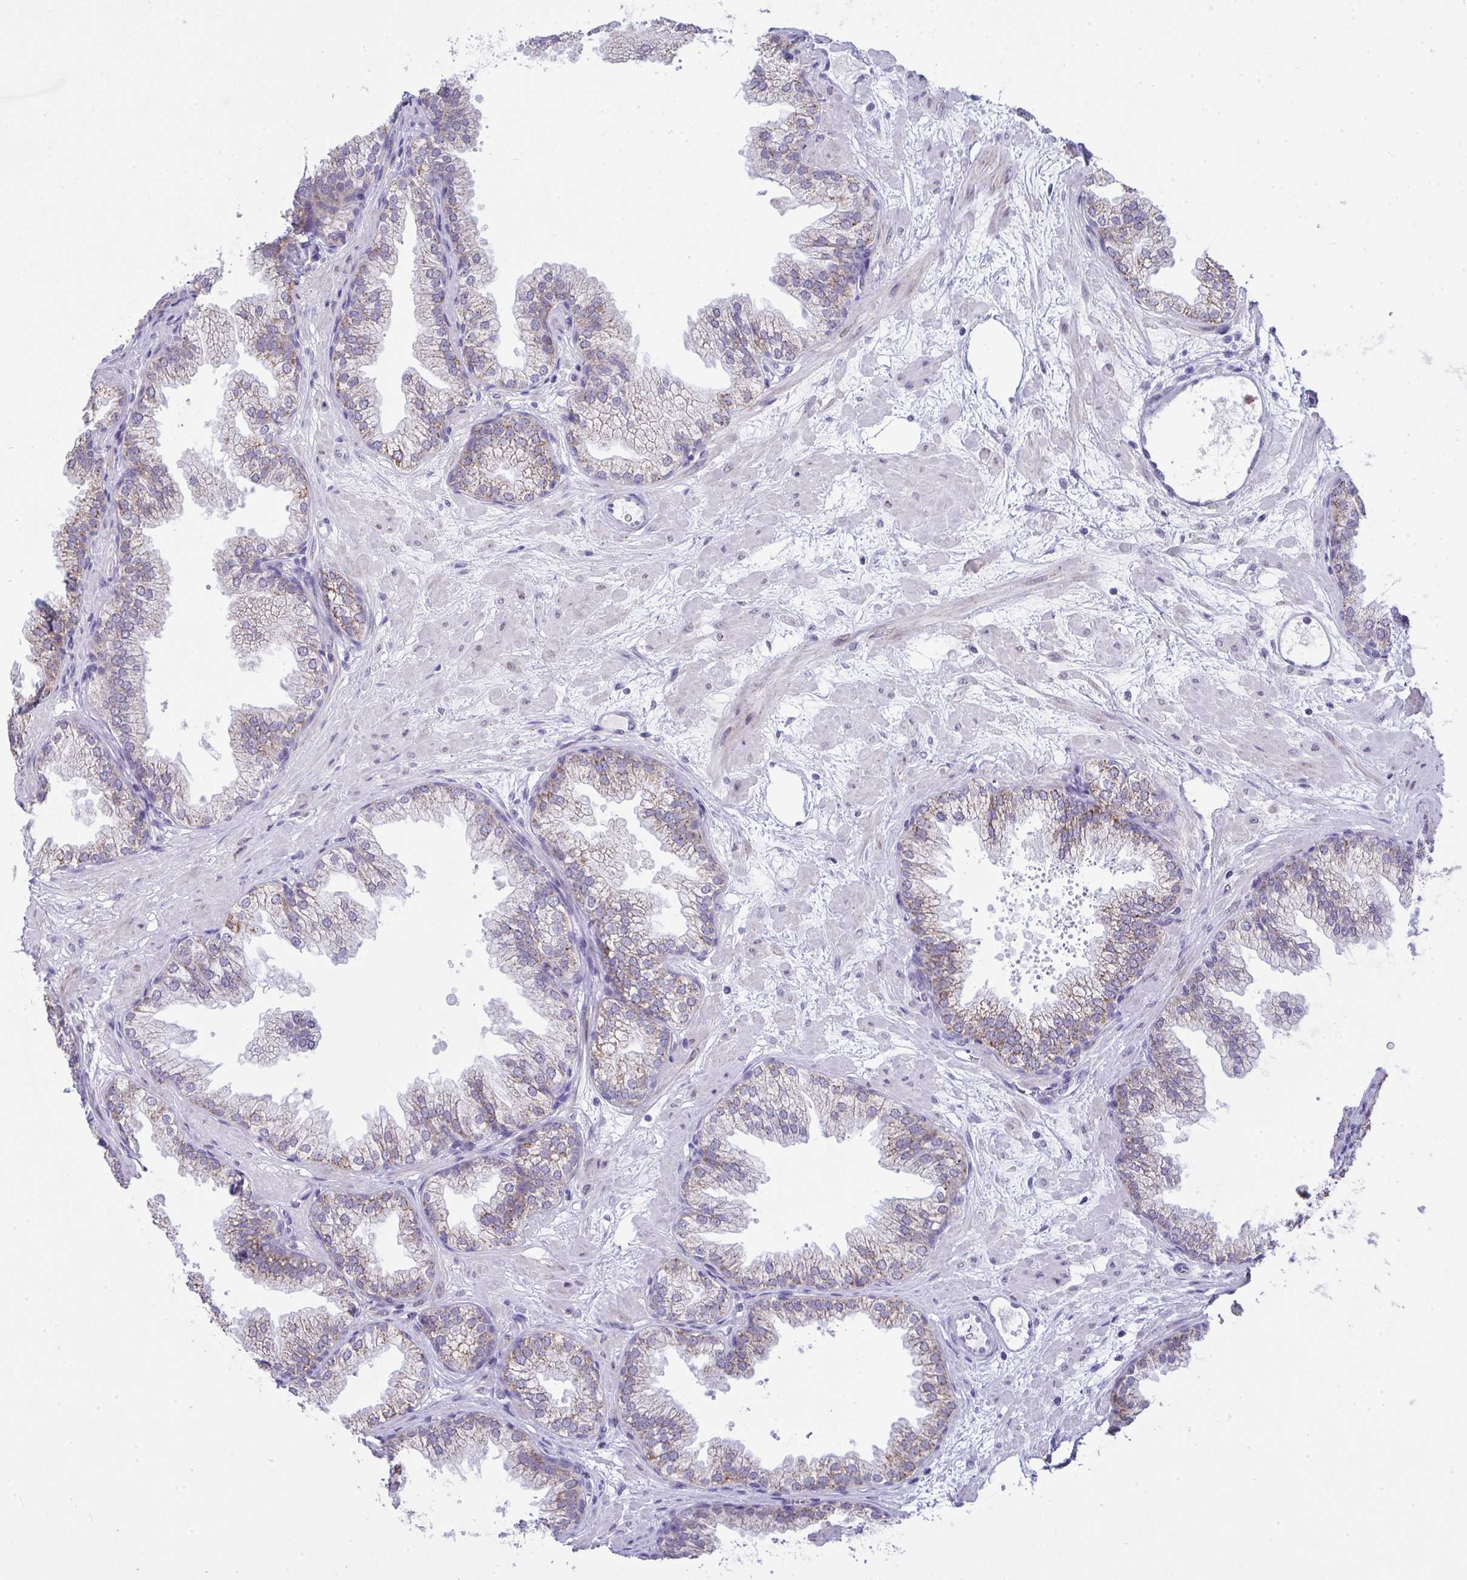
{"staining": {"intensity": "weak", "quantity": "25%-75%", "location": "cytoplasmic/membranous"}, "tissue": "prostate", "cell_type": "Glandular cells", "image_type": "normal", "snomed": [{"axis": "morphology", "description": "Normal tissue, NOS"}, {"axis": "topography", "description": "Prostate"}], "caption": "This photomicrograph demonstrates IHC staining of benign prostate, with low weak cytoplasmic/membranous expression in approximately 25%-75% of glandular cells.", "gene": "PLA2G12B", "patient": {"sex": "male", "age": 37}}